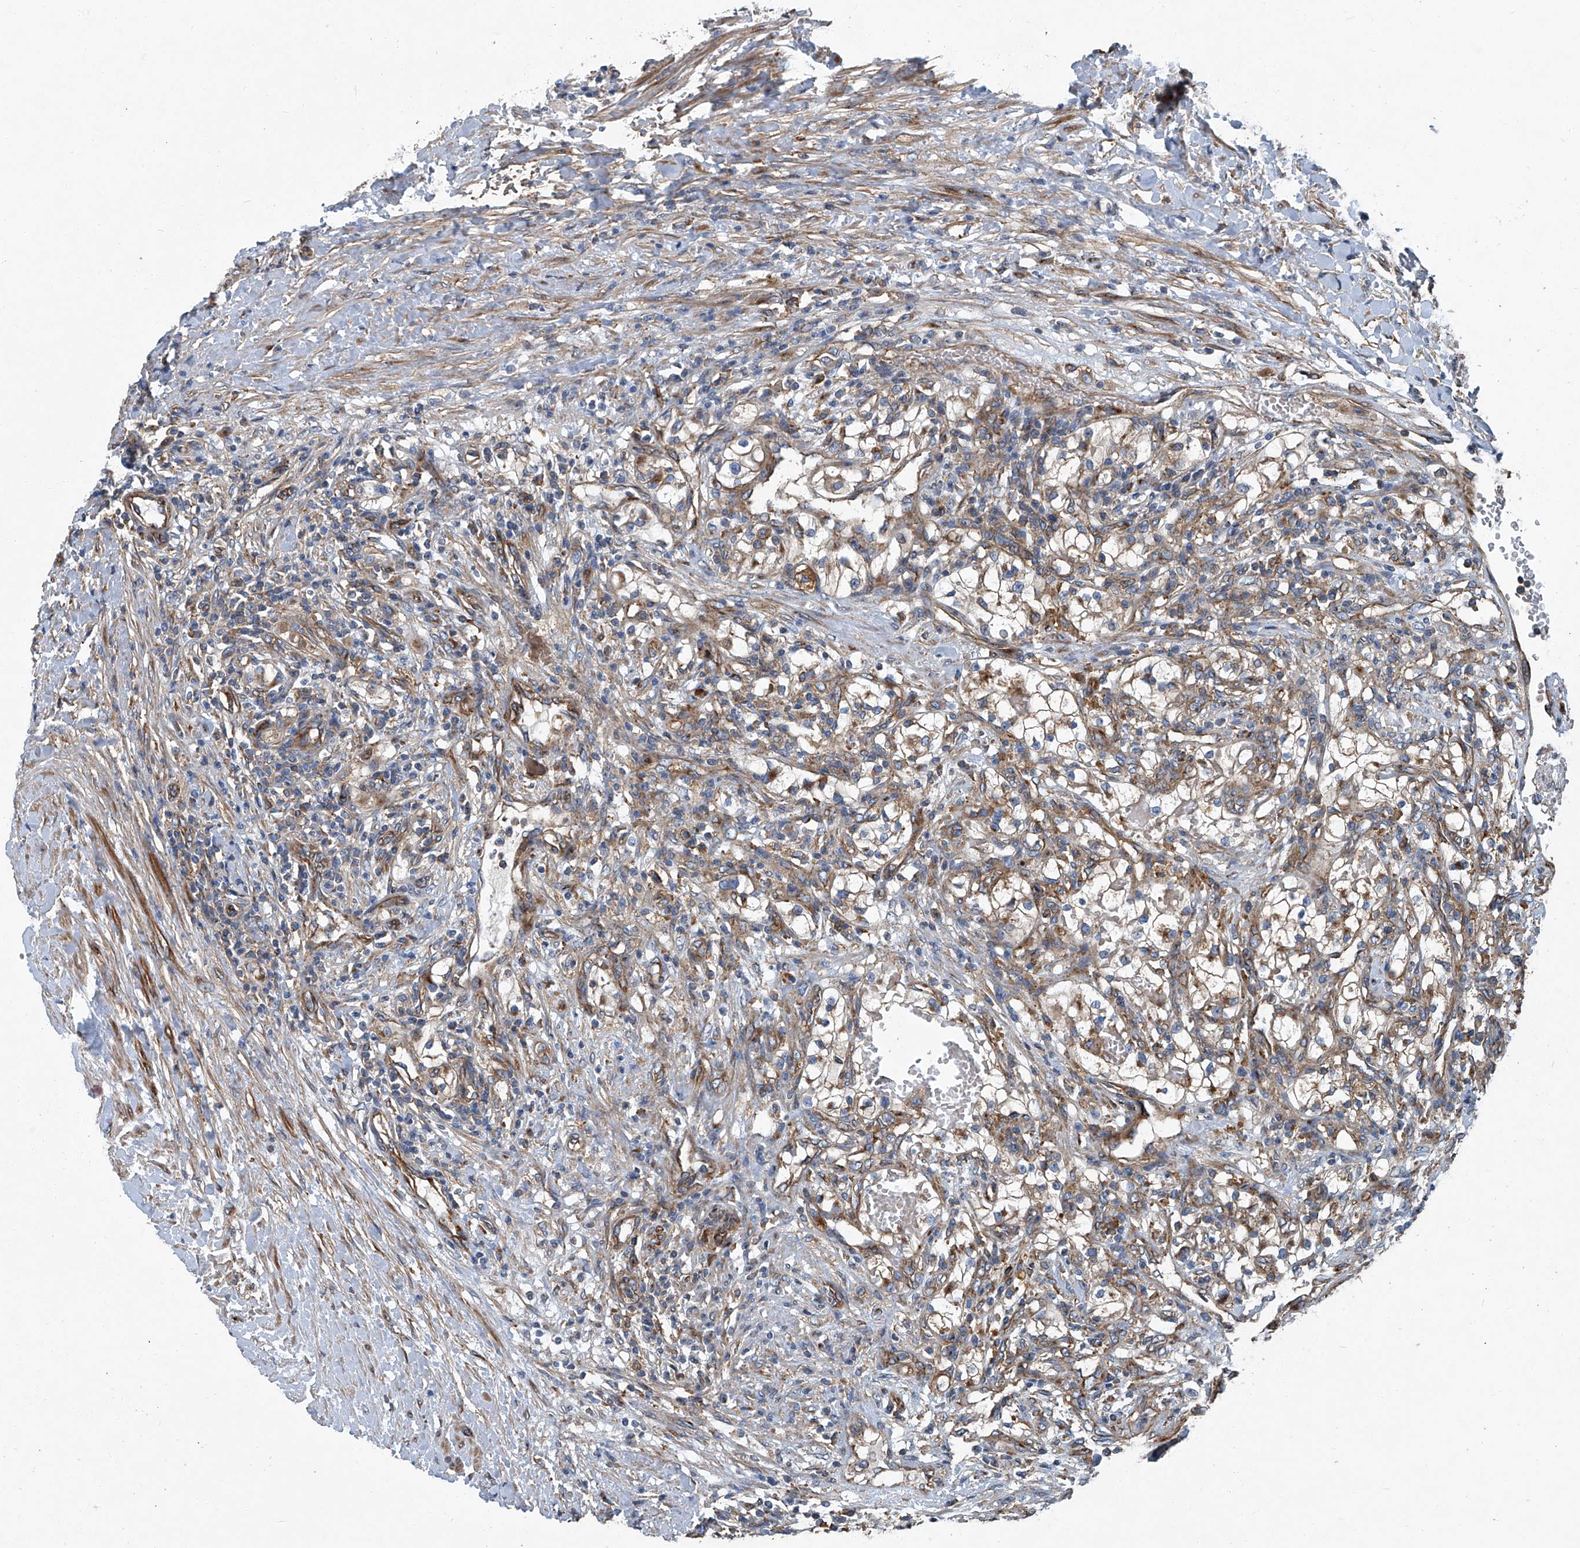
{"staining": {"intensity": "moderate", "quantity": "25%-75%", "location": "cytoplasmic/membranous"}, "tissue": "renal cancer", "cell_type": "Tumor cells", "image_type": "cancer", "snomed": [{"axis": "morphology", "description": "Normal tissue, NOS"}, {"axis": "morphology", "description": "Adenocarcinoma, NOS"}, {"axis": "topography", "description": "Kidney"}], "caption": "Tumor cells demonstrate moderate cytoplasmic/membranous staining in approximately 25%-75% of cells in renal adenocarcinoma.", "gene": "PIGH", "patient": {"sex": "male", "age": 68}}